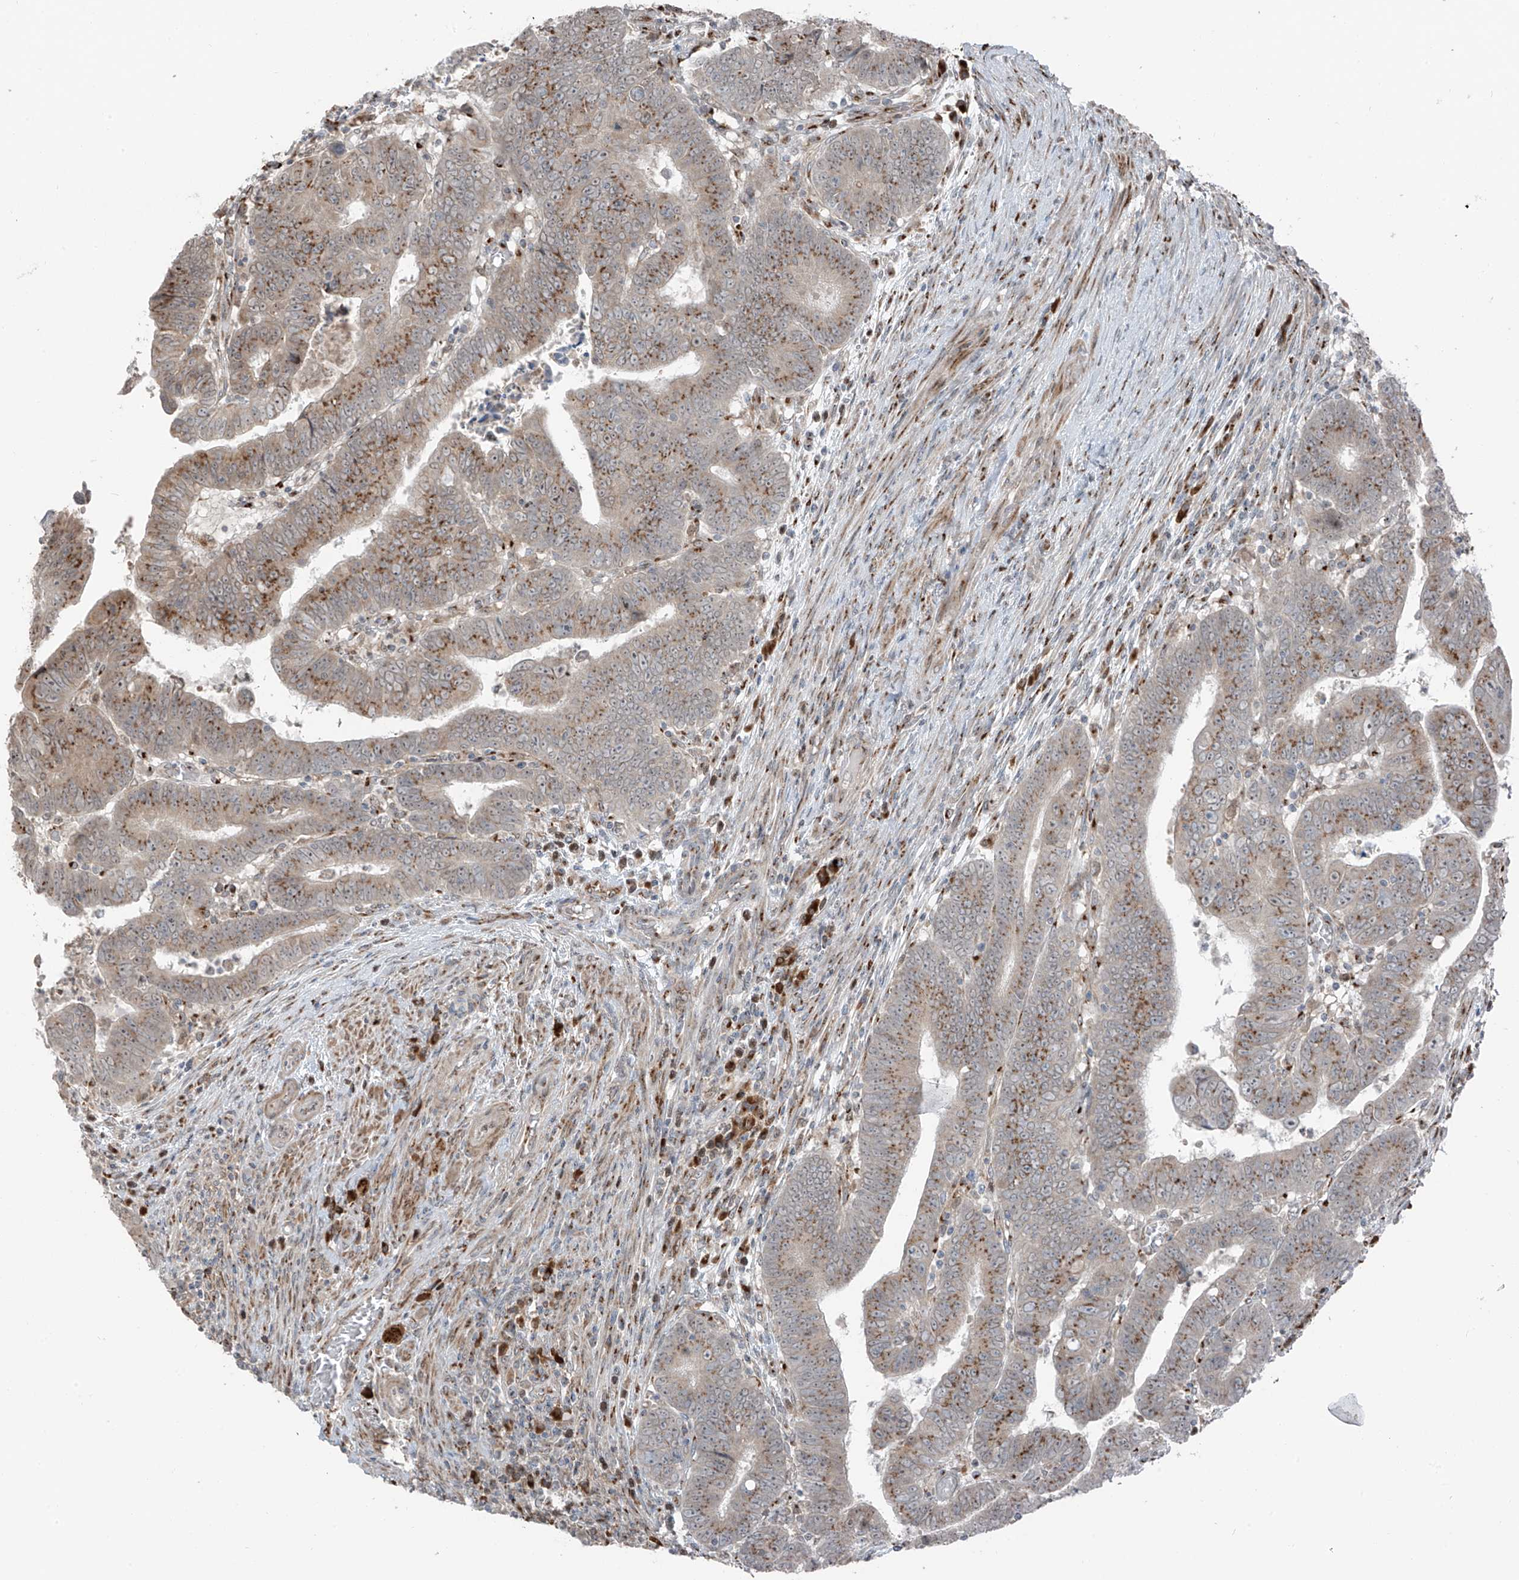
{"staining": {"intensity": "moderate", "quantity": ">75%", "location": "cytoplasmic/membranous"}, "tissue": "colorectal cancer", "cell_type": "Tumor cells", "image_type": "cancer", "snomed": [{"axis": "morphology", "description": "Normal tissue, NOS"}, {"axis": "morphology", "description": "Adenocarcinoma, NOS"}, {"axis": "topography", "description": "Rectum"}], "caption": "Immunohistochemistry (IHC) image of colorectal cancer stained for a protein (brown), which reveals medium levels of moderate cytoplasmic/membranous expression in about >75% of tumor cells.", "gene": "ERLEC1", "patient": {"sex": "female", "age": 65}}